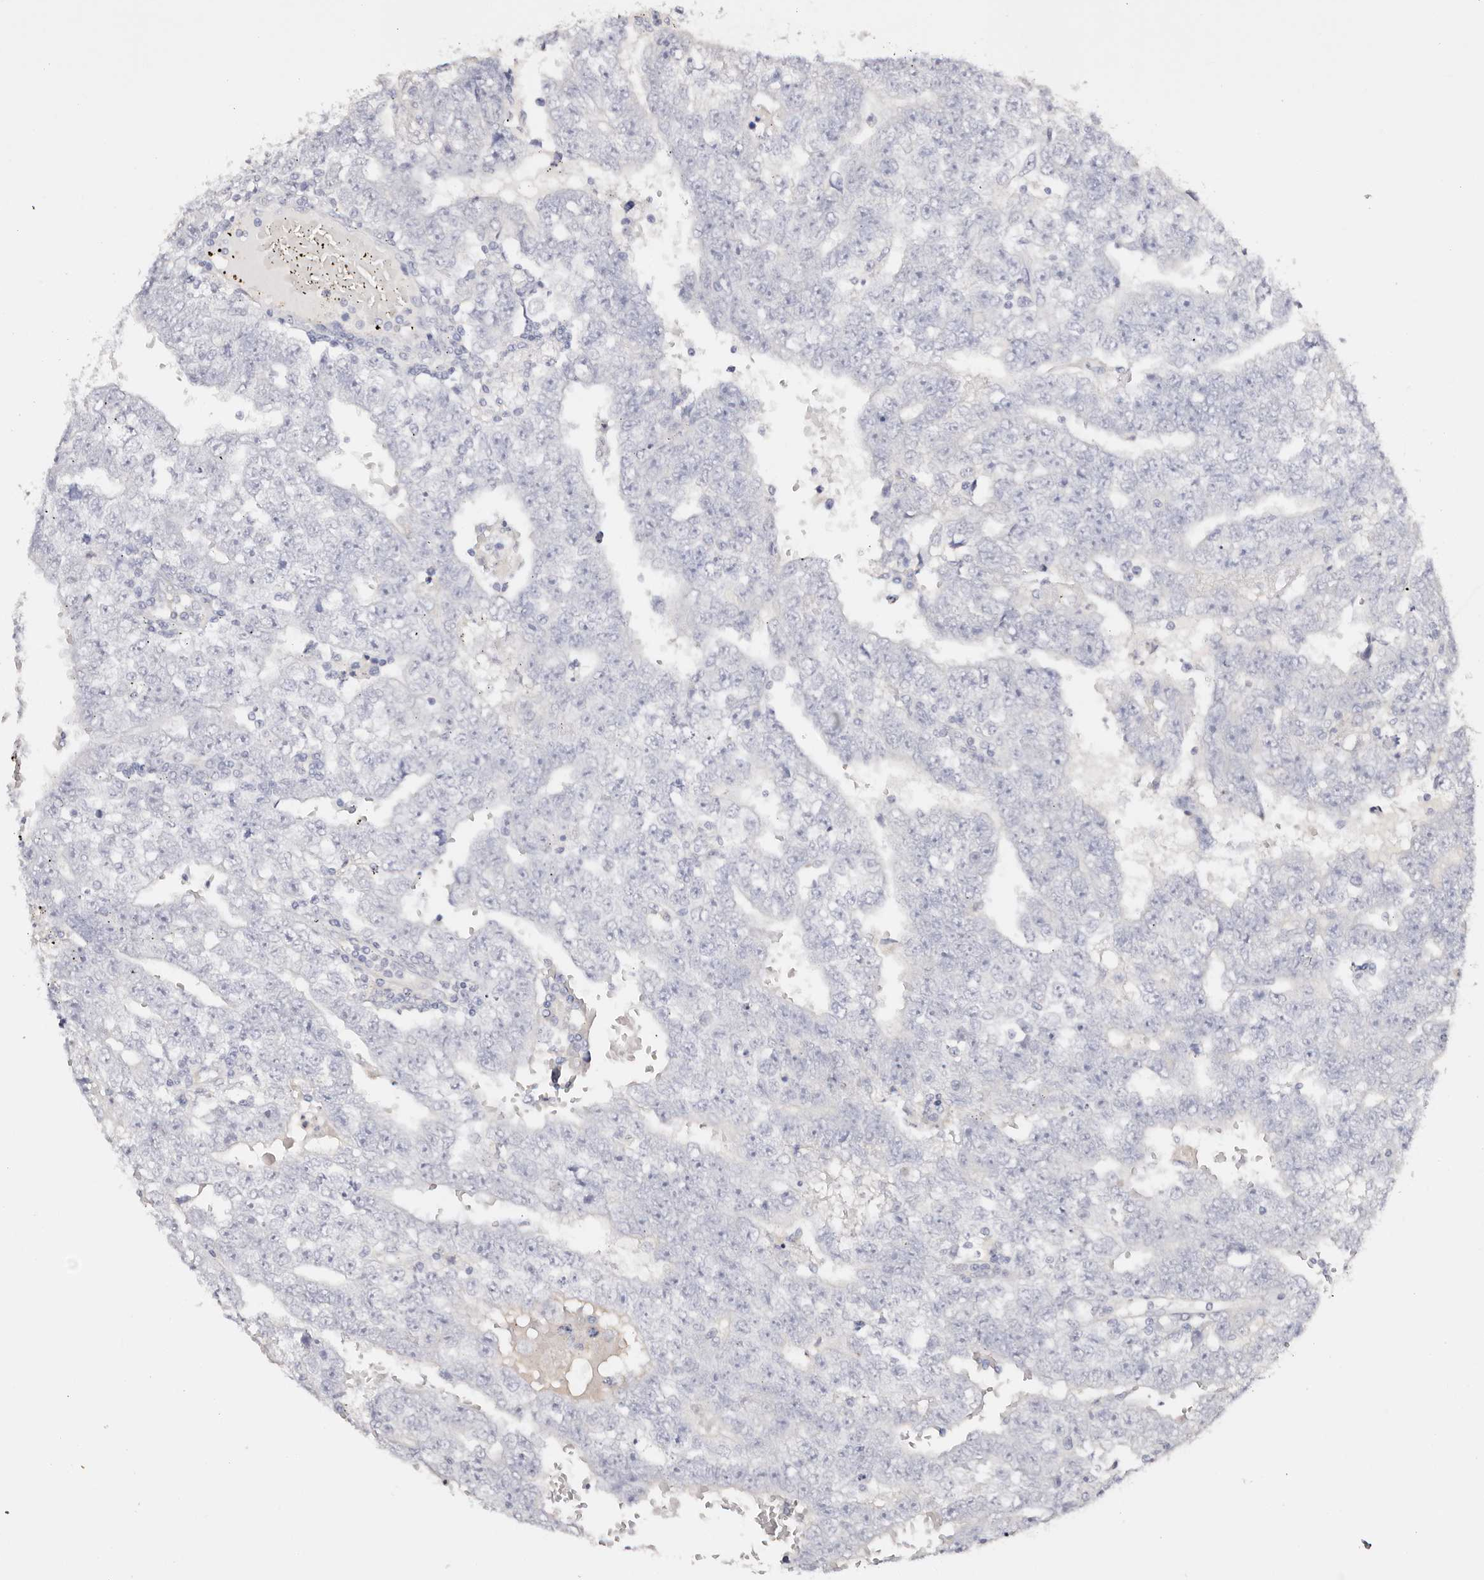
{"staining": {"intensity": "negative", "quantity": "none", "location": "none"}, "tissue": "testis cancer", "cell_type": "Tumor cells", "image_type": "cancer", "snomed": [{"axis": "morphology", "description": "Carcinoma, Embryonal, NOS"}, {"axis": "topography", "description": "Testis"}], "caption": "Human testis embryonal carcinoma stained for a protein using IHC demonstrates no expression in tumor cells.", "gene": "DNASE1", "patient": {"sex": "male", "age": 25}}